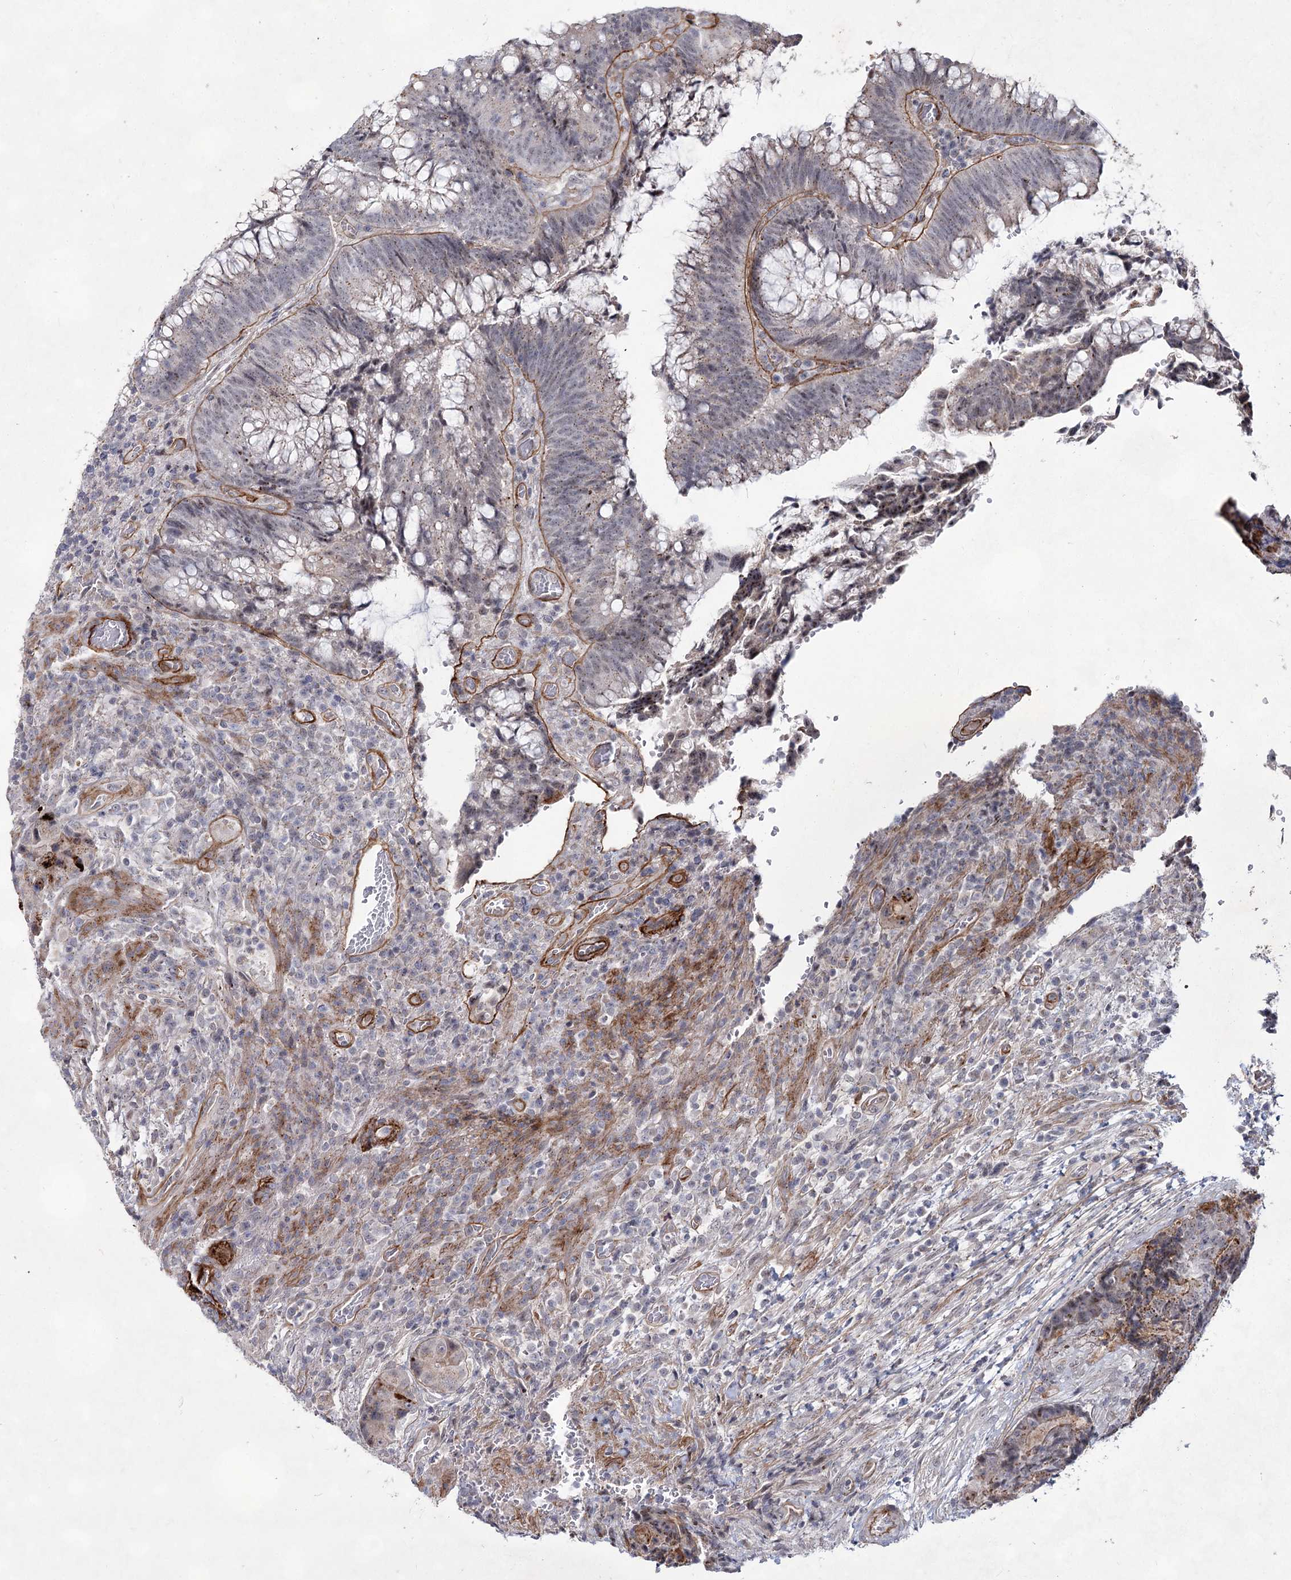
{"staining": {"intensity": "moderate", "quantity": "25%-75%", "location": "cytoplasmic/membranous"}, "tissue": "colorectal cancer", "cell_type": "Tumor cells", "image_type": "cancer", "snomed": [{"axis": "morphology", "description": "Adenocarcinoma, NOS"}, {"axis": "topography", "description": "Rectum"}], "caption": "The histopathology image demonstrates immunohistochemical staining of colorectal adenocarcinoma. There is moderate cytoplasmic/membranous positivity is identified in about 25%-75% of tumor cells. (Brightfield microscopy of DAB IHC at high magnification).", "gene": "ATL2", "patient": {"sex": "male", "age": 69}}